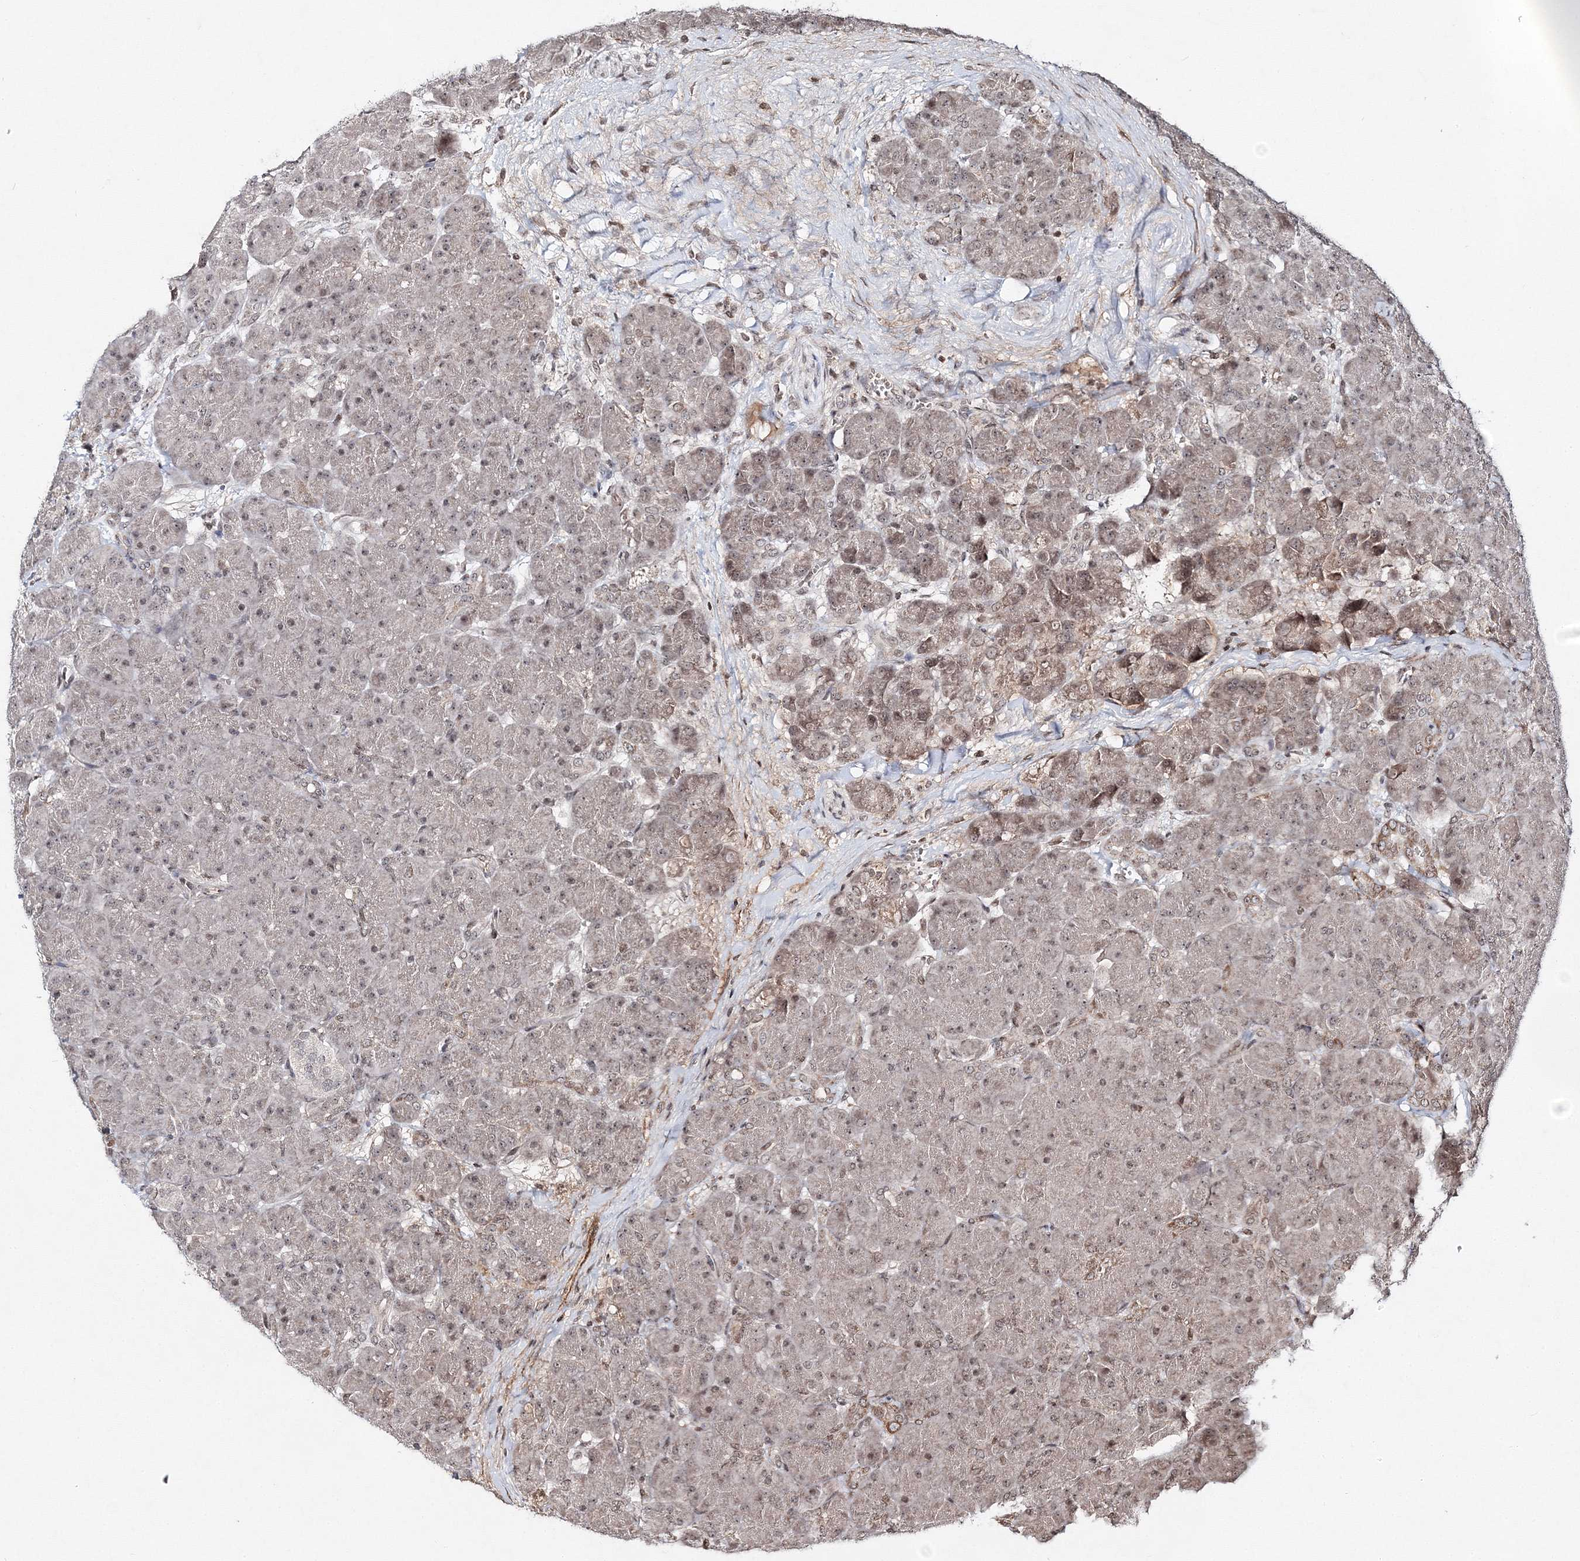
{"staining": {"intensity": "weak", "quantity": "25%-75%", "location": "cytoplasmic/membranous,nuclear"}, "tissue": "pancreas", "cell_type": "Exocrine glandular cells", "image_type": "normal", "snomed": [{"axis": "morphology", "description": "Normal tissue, NOS"}, {"axis": "topography", "description": "Pancreas"}], "caption": "Brown immunohistochemical staining in benign human pancreas reveals weak cytoplasmic/membranous,nuclear positivity in approximately 25%-75% of exocrine glandular cells. (DAB IHC, brown staining for protein, blue staining for nuclei).", "gene": "CARM1", "patient": {"sex": "male", "age": 66}}